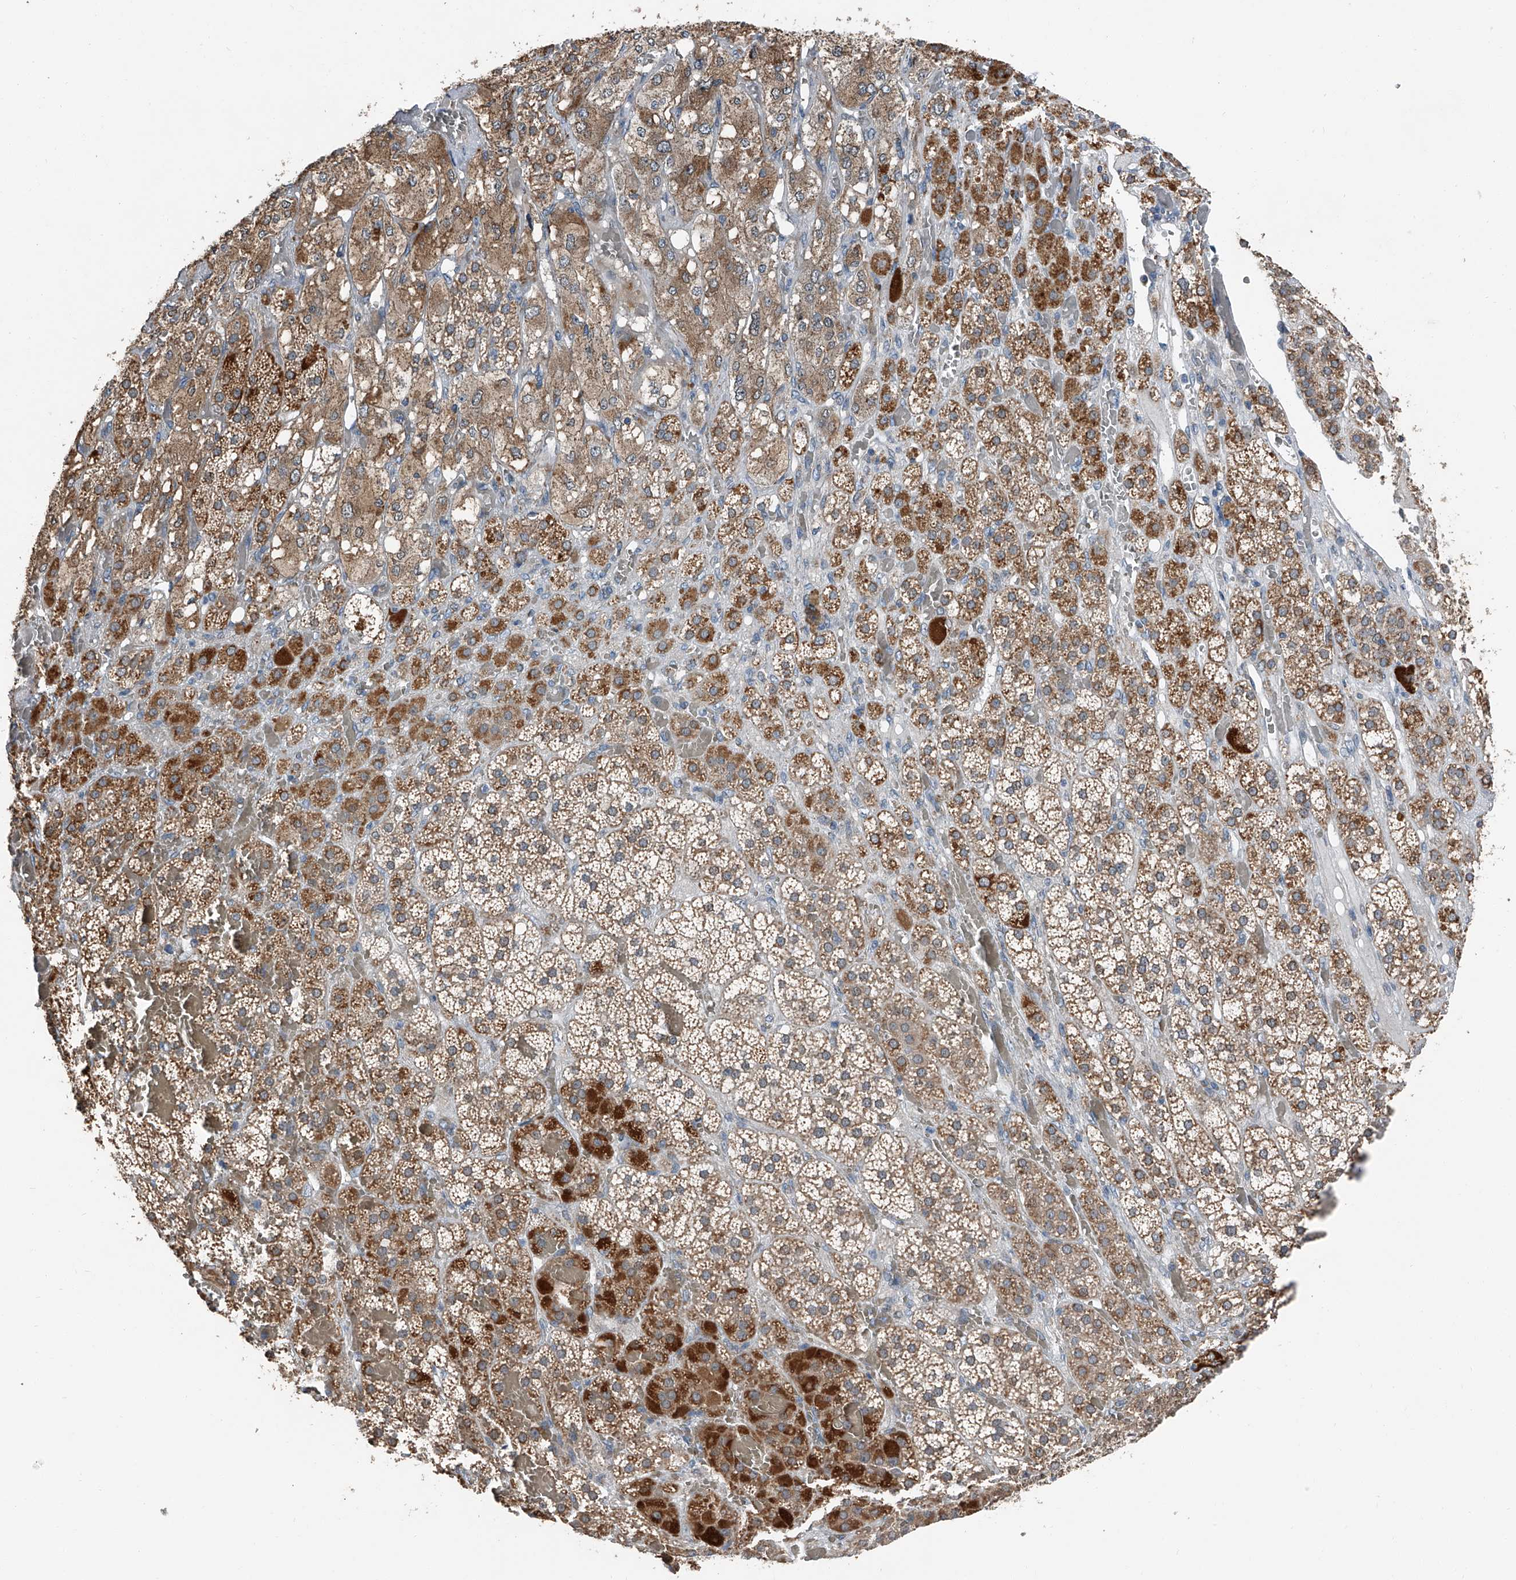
{"staining": {"intensity": "strong", "quantity": ">75%", "location": "cytoplasmic/membranous"}, "tissue": "adrenal gland", "cell_type": "Glandular cells", "image_type": "normal", "snomed": [{"axis": "morphology", "description": "Normal tissue, NOS"}, {"axis": "topography", "description": "Adrenal gland"}], "caption": "The photomicrograph demonstrates immunohistochemical staining of benign adrenal gland. There is strong cytoplasmic/membranous expression is appreciated in about >75% of glandular cells. (DAB IHC with brightfield microscopy, high magnification).", "gene": "CHRNA7", "patient": {"sex": "female", "age": 59}}